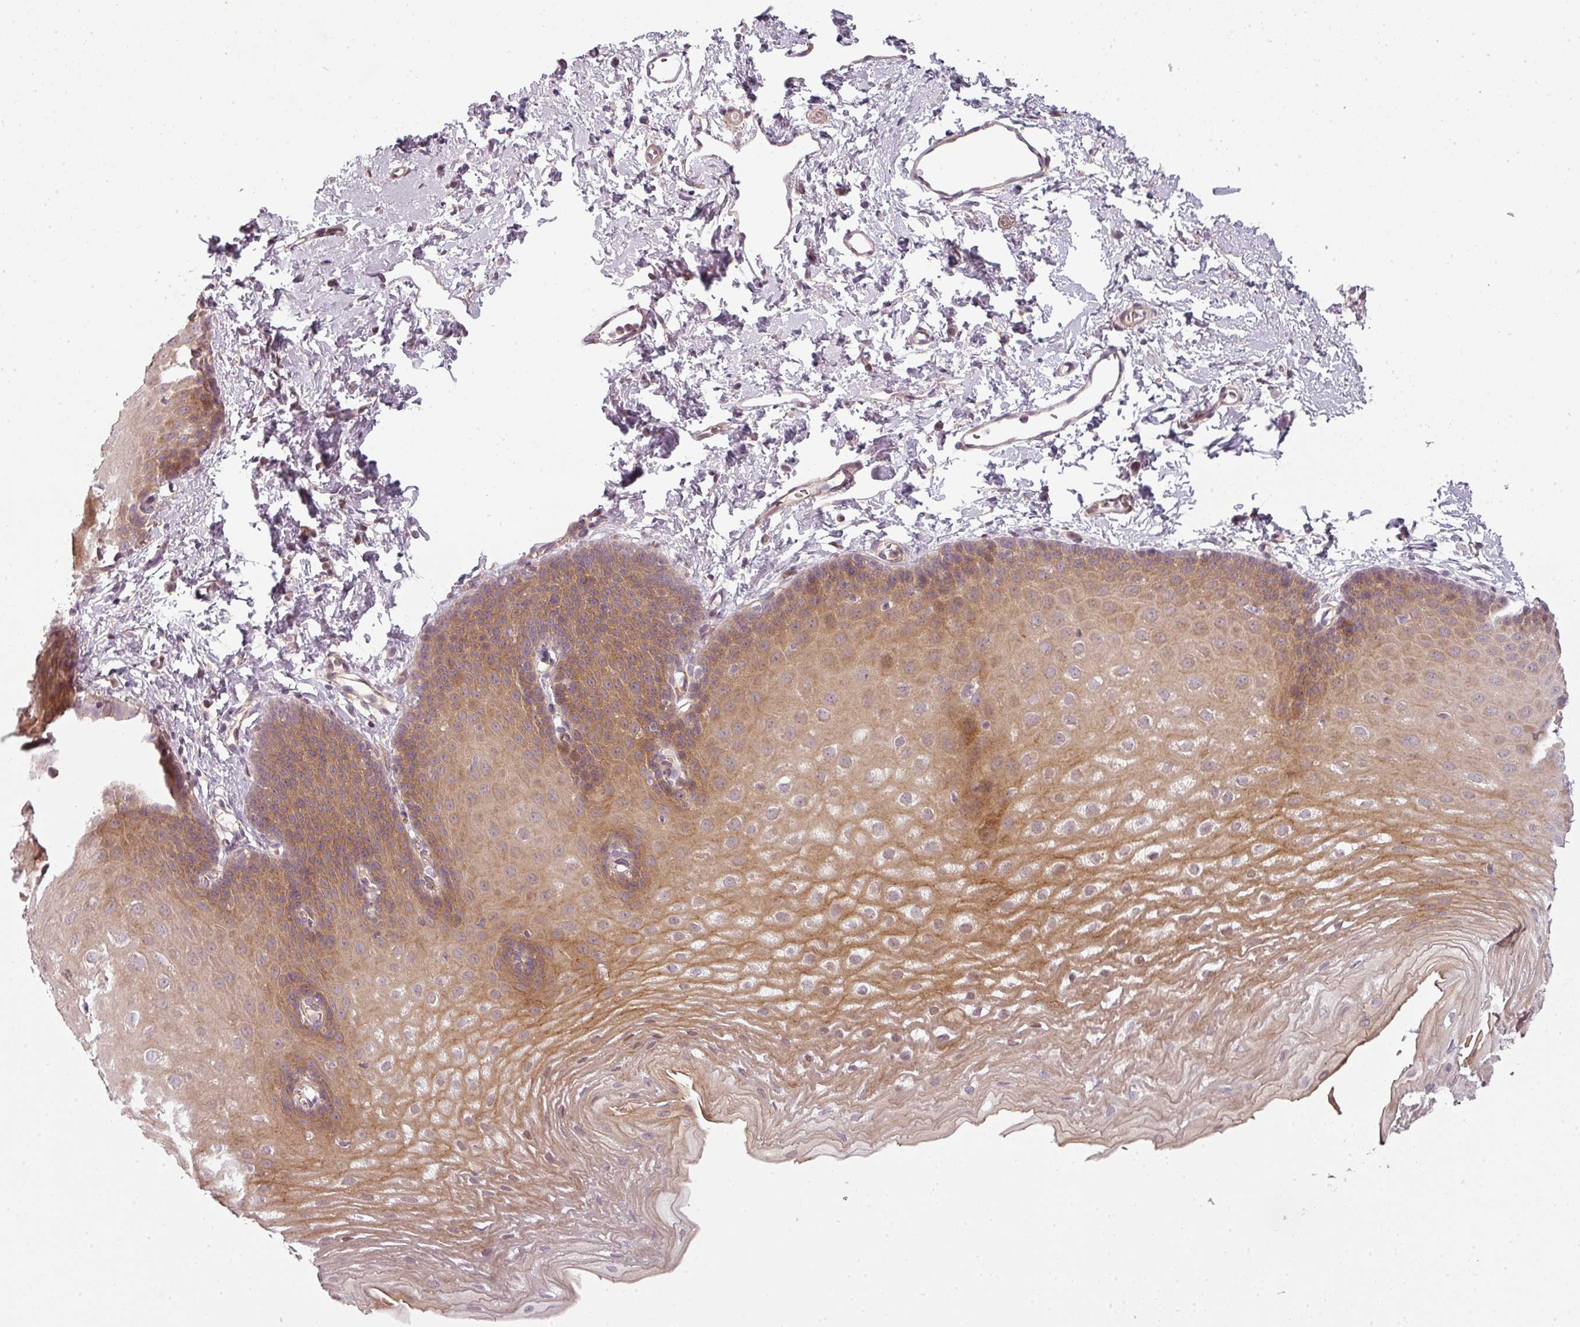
{"staining": {"intensity": "moderate", "quantity": ">75%", "location": "cytoplasmic/membranous"}, "tissue": "esophagus", "cell_type": "Squamous epithelial cells", "image_type": "normal", "snomed": [{"axis": "morphology", "description": "Normal tissue, NOS"}, {"axis": "topography", "description": "Esophagus"}], "caption": "Esophagus stained with IHC demonstrates moderate cytoplasmic/membranous expression in about >75% of squamous epithelial cells. Using DAB (brown) and hematoxylin (blue) stains, captured at high magnification using brightfield microscopy.", "gene": "SLC16A9", "patient": {"sex": "male", "age": 70}}